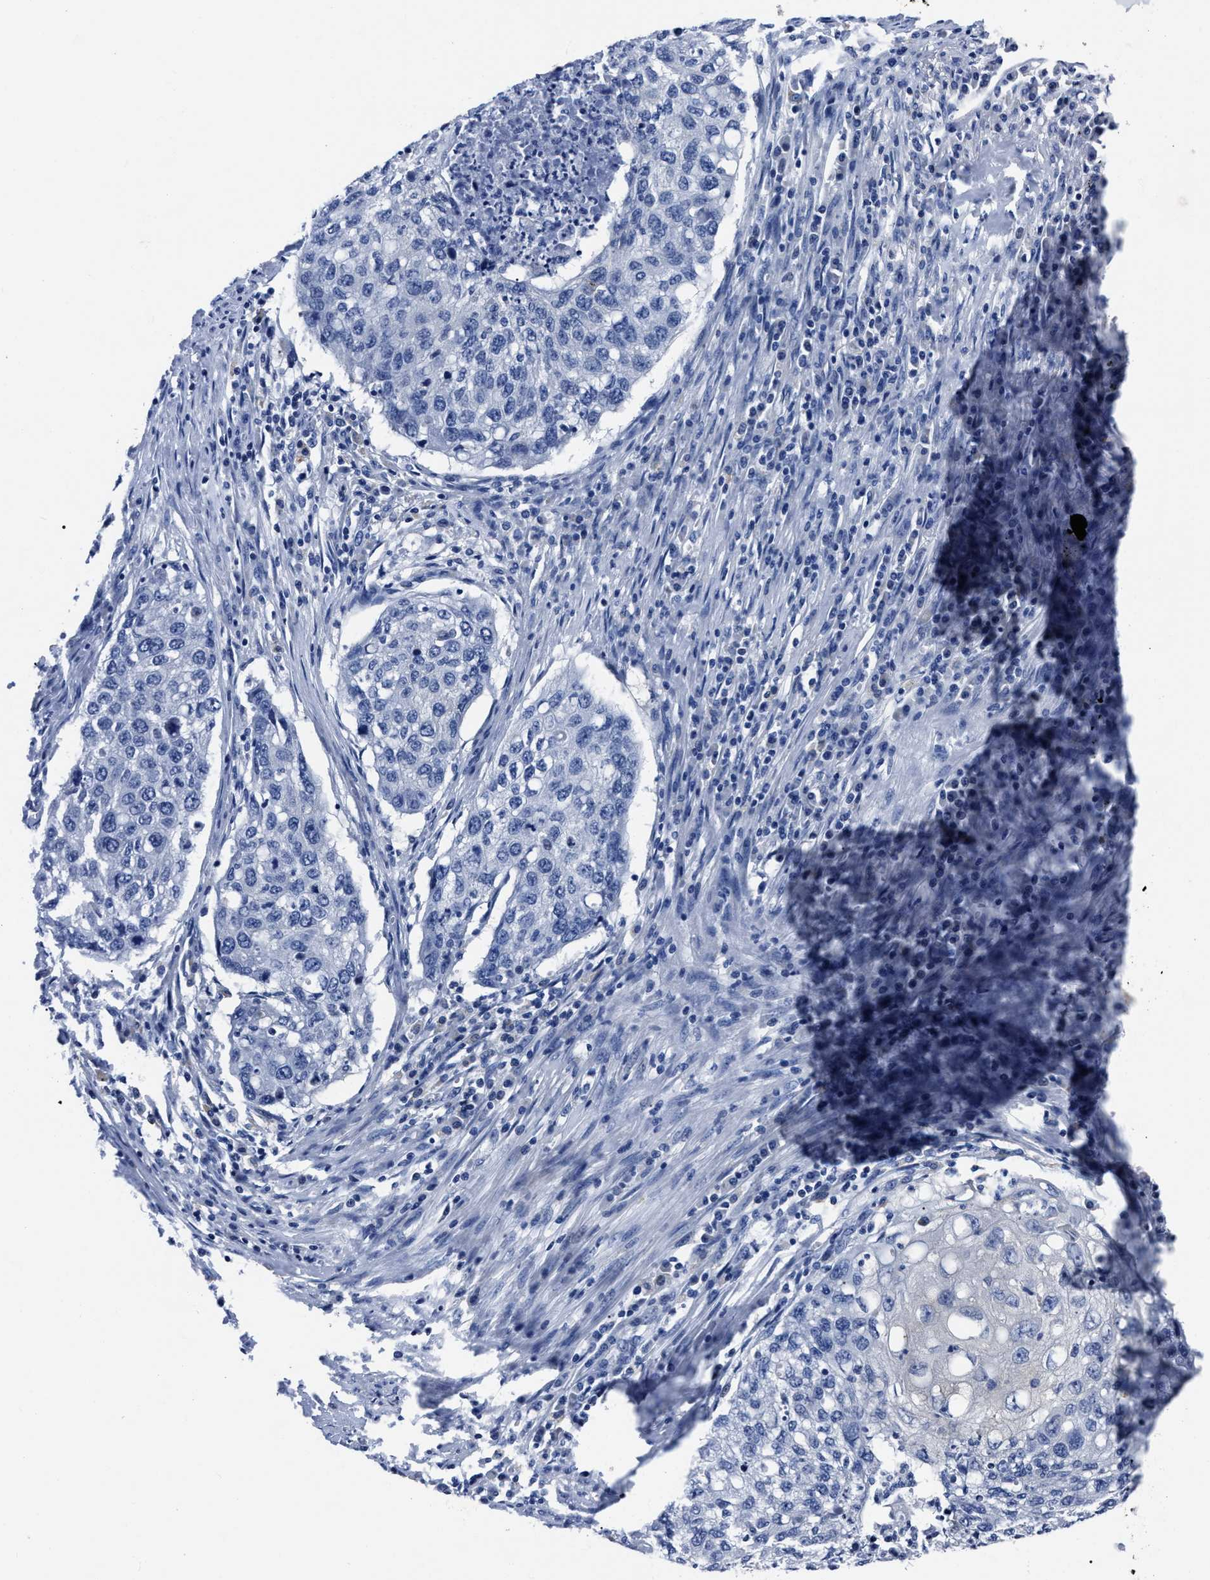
{"staining": {"intensity": "negative", "quantity": "none", "location": "none"}, "tissue": "lung cancer", "cell_type": "Tumor cells", "image_type": "cancer", "snomed": [{"axis": "morphology", "description": "Squamous cell carcinoma, NOS"}, {"axis": "topography", "description": "Lung"}], "caption": "Immunohistochemistry image of lung cancer stained for a protein (brown), which shows no expression in tumor cells.", "gene": "MOV10L1", "patient": {"sex": "female", "age": 63}}